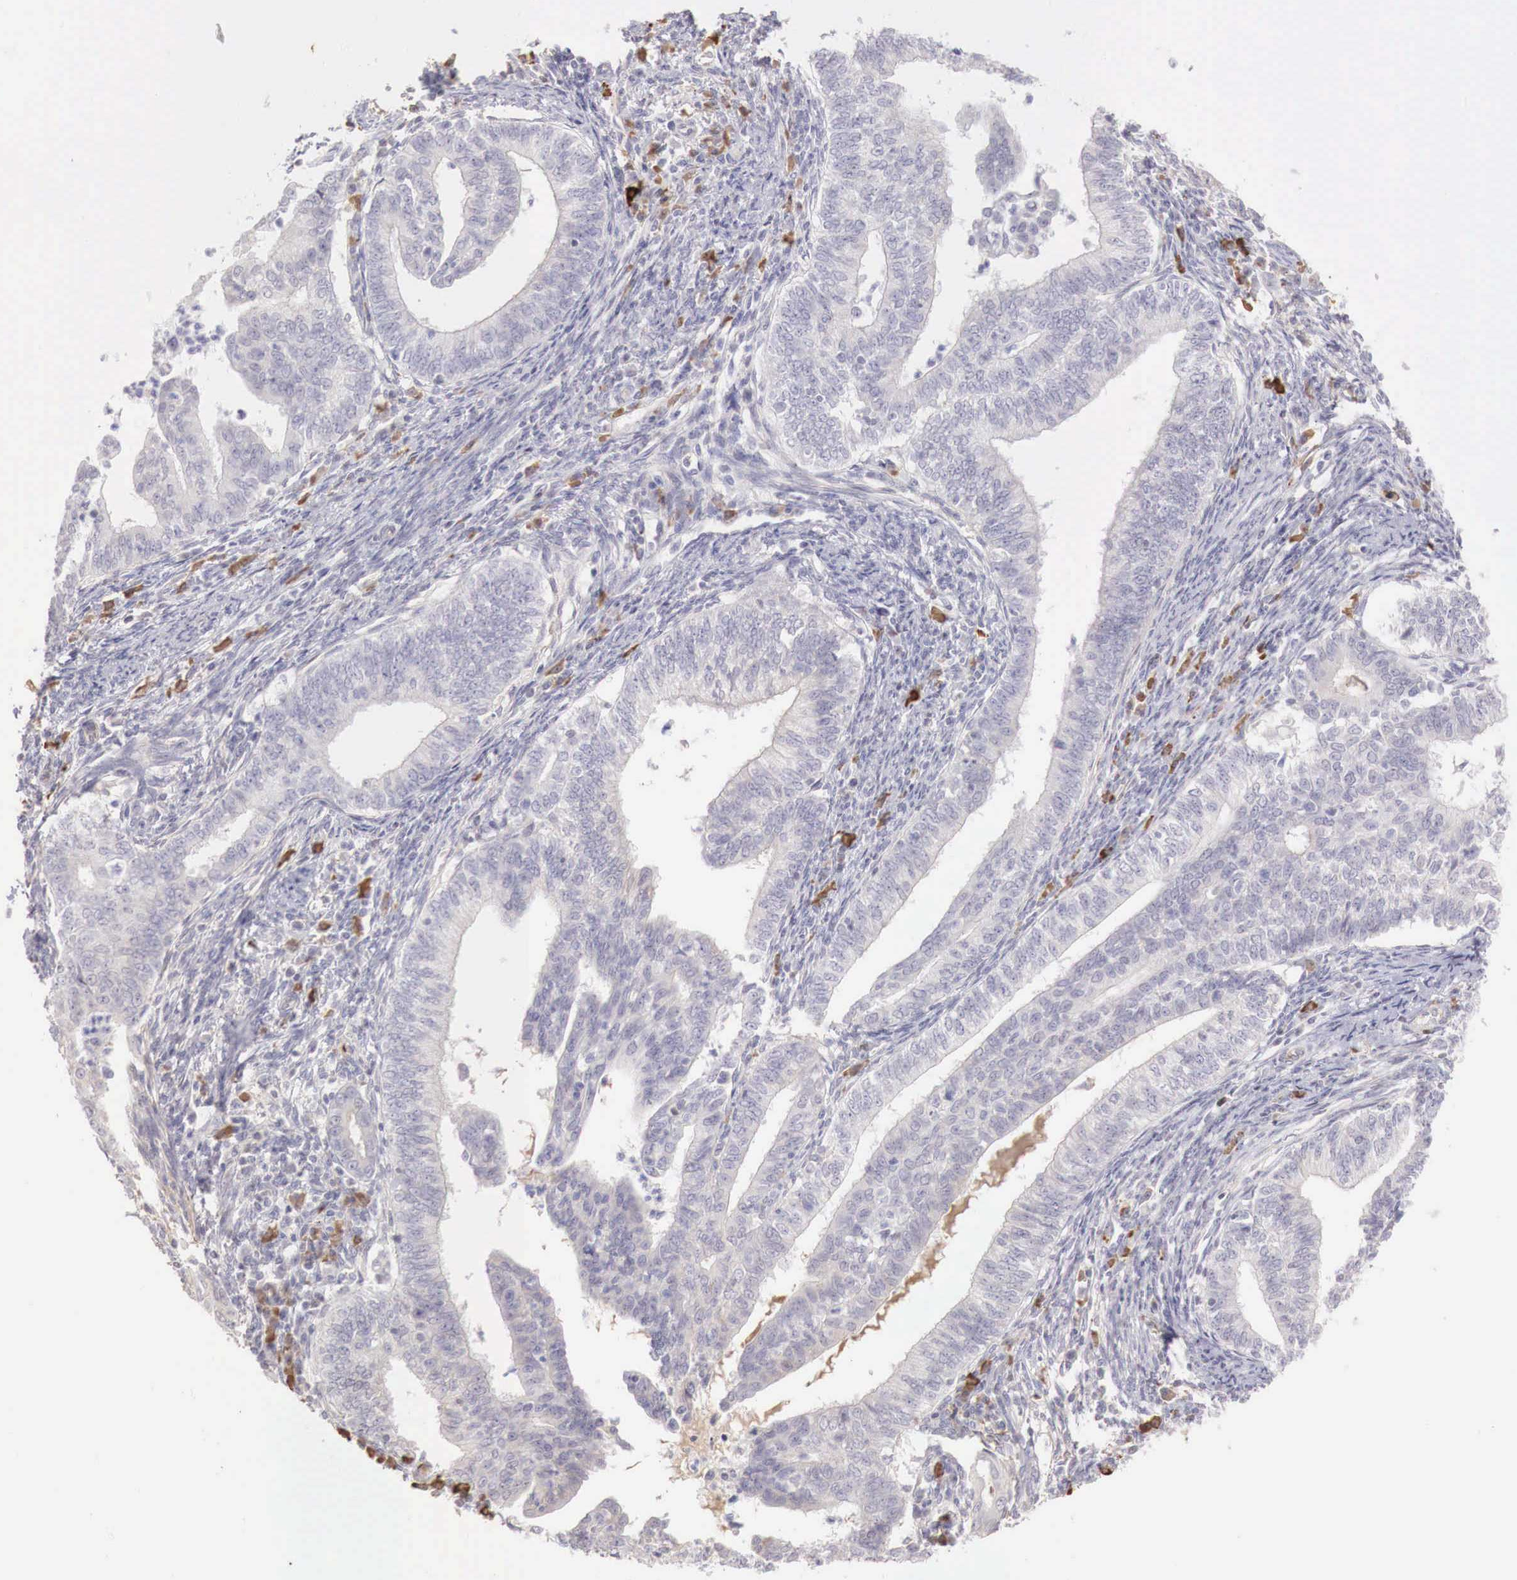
{"staining": {"intensity": "negative", "quantity": "none", "location": "none"}, "tissue": "endometrial cancer", "cell_type": "Tumor cells", "image_type": "cancer", "snomed": [{"axis": "morphology", "description": "Adenocarcinoma, NOS"}, {"axis": "topography", "description": "Endometrium"}], "caption": "The image shows no significant positivity in tumor cells of endometrial cancer (adenocarcinoma). (Immunohistochemistry (ihc), brightfield microscopy, high magnification).", "gene": "XPNPEP2", "patient": {"sex": "female", "age": 66}}